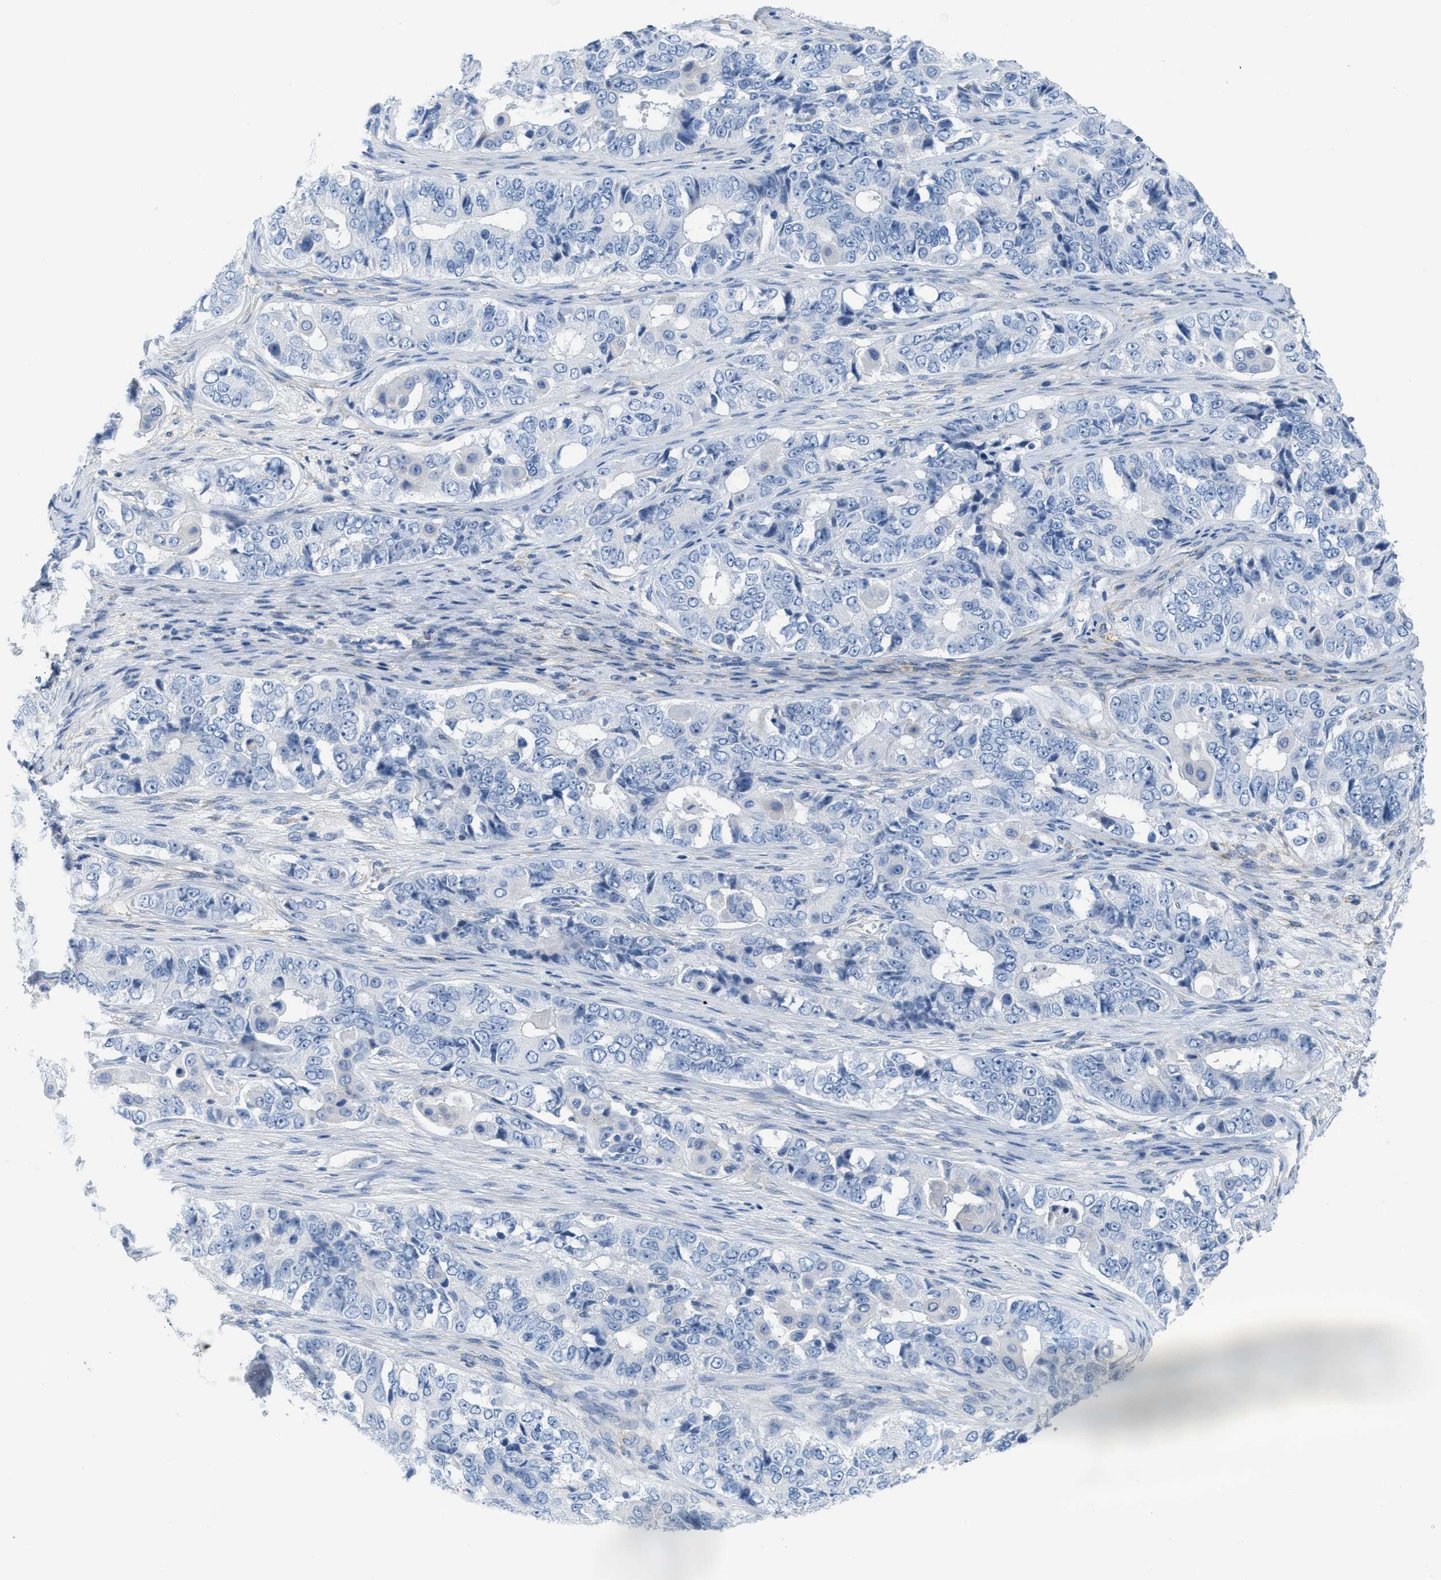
{"staining": {"intensity": "negative", "quantity": "none", "location": "none"}, "tissue": "ovarian cancer", "cell_type": "Tumor cells", "image_type": "cancer", "snomed": [{"axis": "morphology", "description": "Carcinoma, endometroid"}, {"axis": "topography", "description": "Ovary"}], "caption": "Tumor cells show no significant protein staining in endometroid carcinoma (ovarian).", "gene": "ASGR1", "patient": {"sex": "female", "age": 51}}